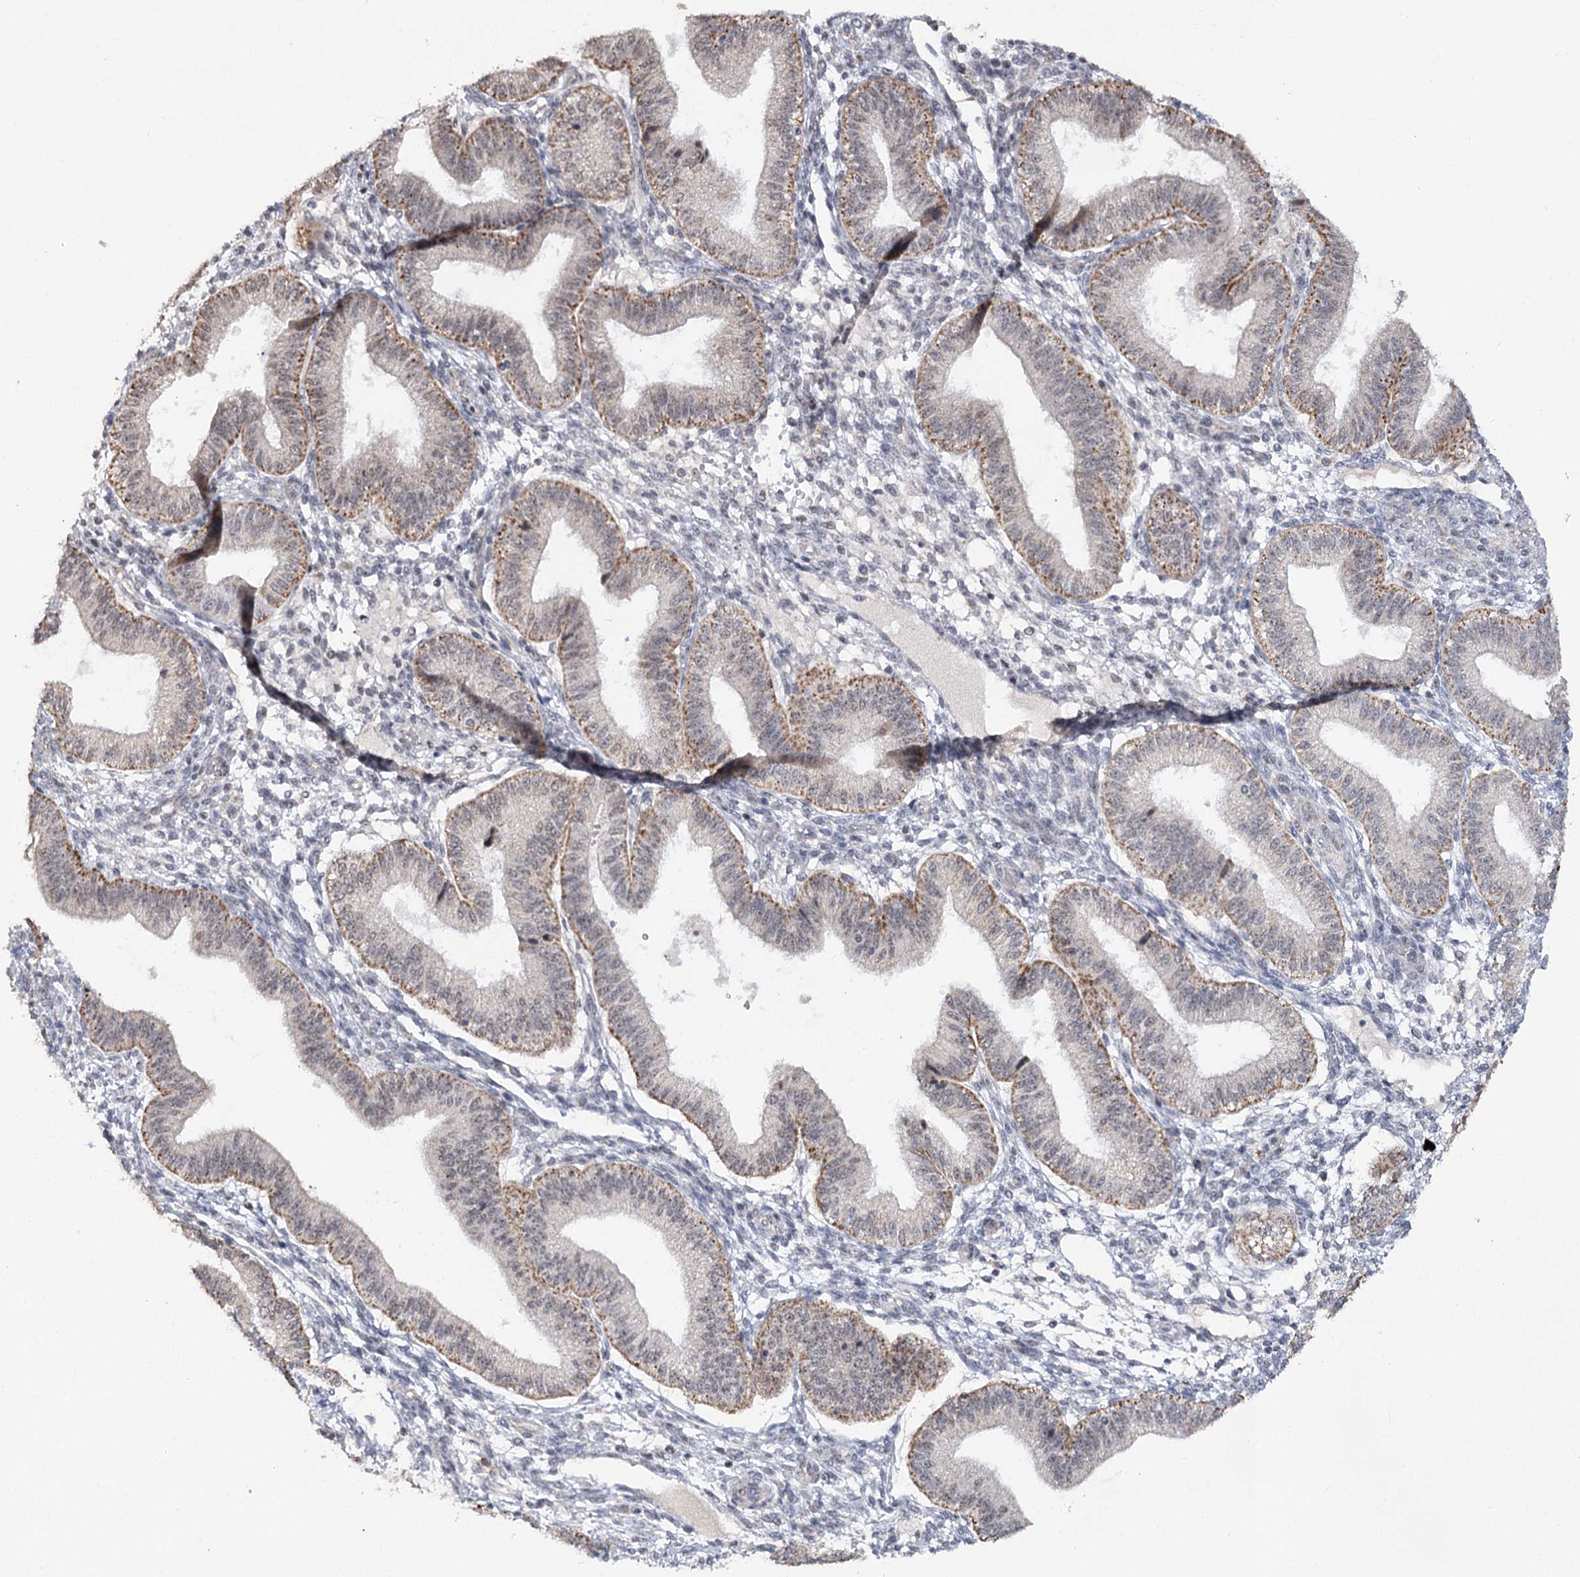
{"staining": {"intensity": "negative", "quantity": "none", "location": "none"}, "tissue": "endometrium", "cell_type": "Cells in endometrial stroma", "image_type": "normal", "snomed": [{"axis": "morphology", "description": "Normal tissue, NOS"}, {"axis": "topography", "description": "Endometrium"}], "caption": "This is a micrograph of immunohistochemistry (IHC) staining of benign endometrium, which shows no staining in cells in endometrial stroma.", "gene": "RUFY4", "patient": {"sex": "female", "age": 39}}